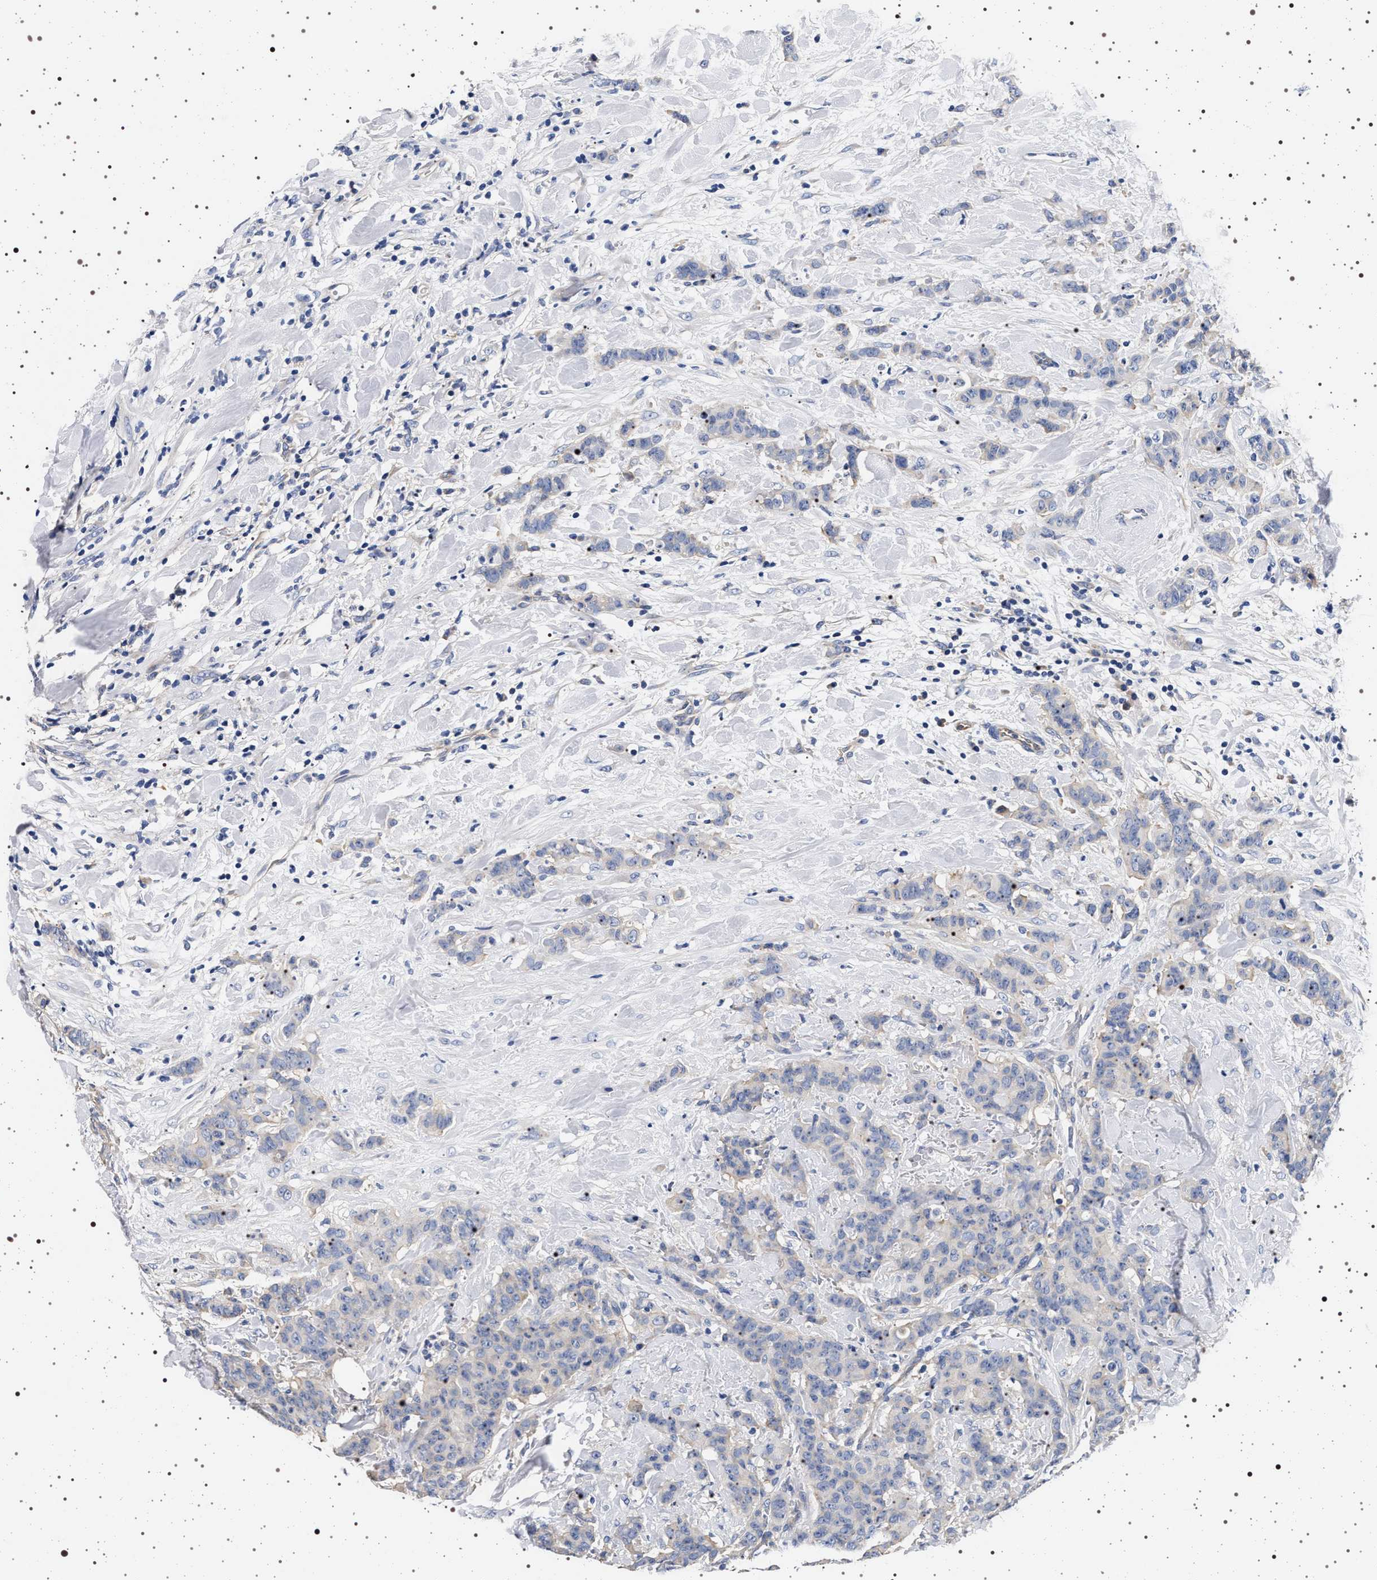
{"staining": {"intensity": "negative", "quantity": "none", "location": "none"}, "tissue": "breast cancer", "cell_type": "Tumor cells", "image_type": "cancer", "snomed": [{"axis": "morphology", "description": "Normal tissue, NOS"}, {"axis": "morphology", "description": "Duct carcinoma"}, {"axis": "topography", "description": "Breast"}], "caption": "DAB (3,3'-diaminobenzidine) immunohistochemical staining of infiltrating ductal carcinoma (breast) reveals no significant expression in tumor cells. (Stains: DAB (3,3'-diaminobenzidine) IHC with hematoxylin counter stain, Microscopy: brightfield microscopy at high magnification).", "gene": "HSD17B1", "patient": {"sex": "female", "age": 40}}